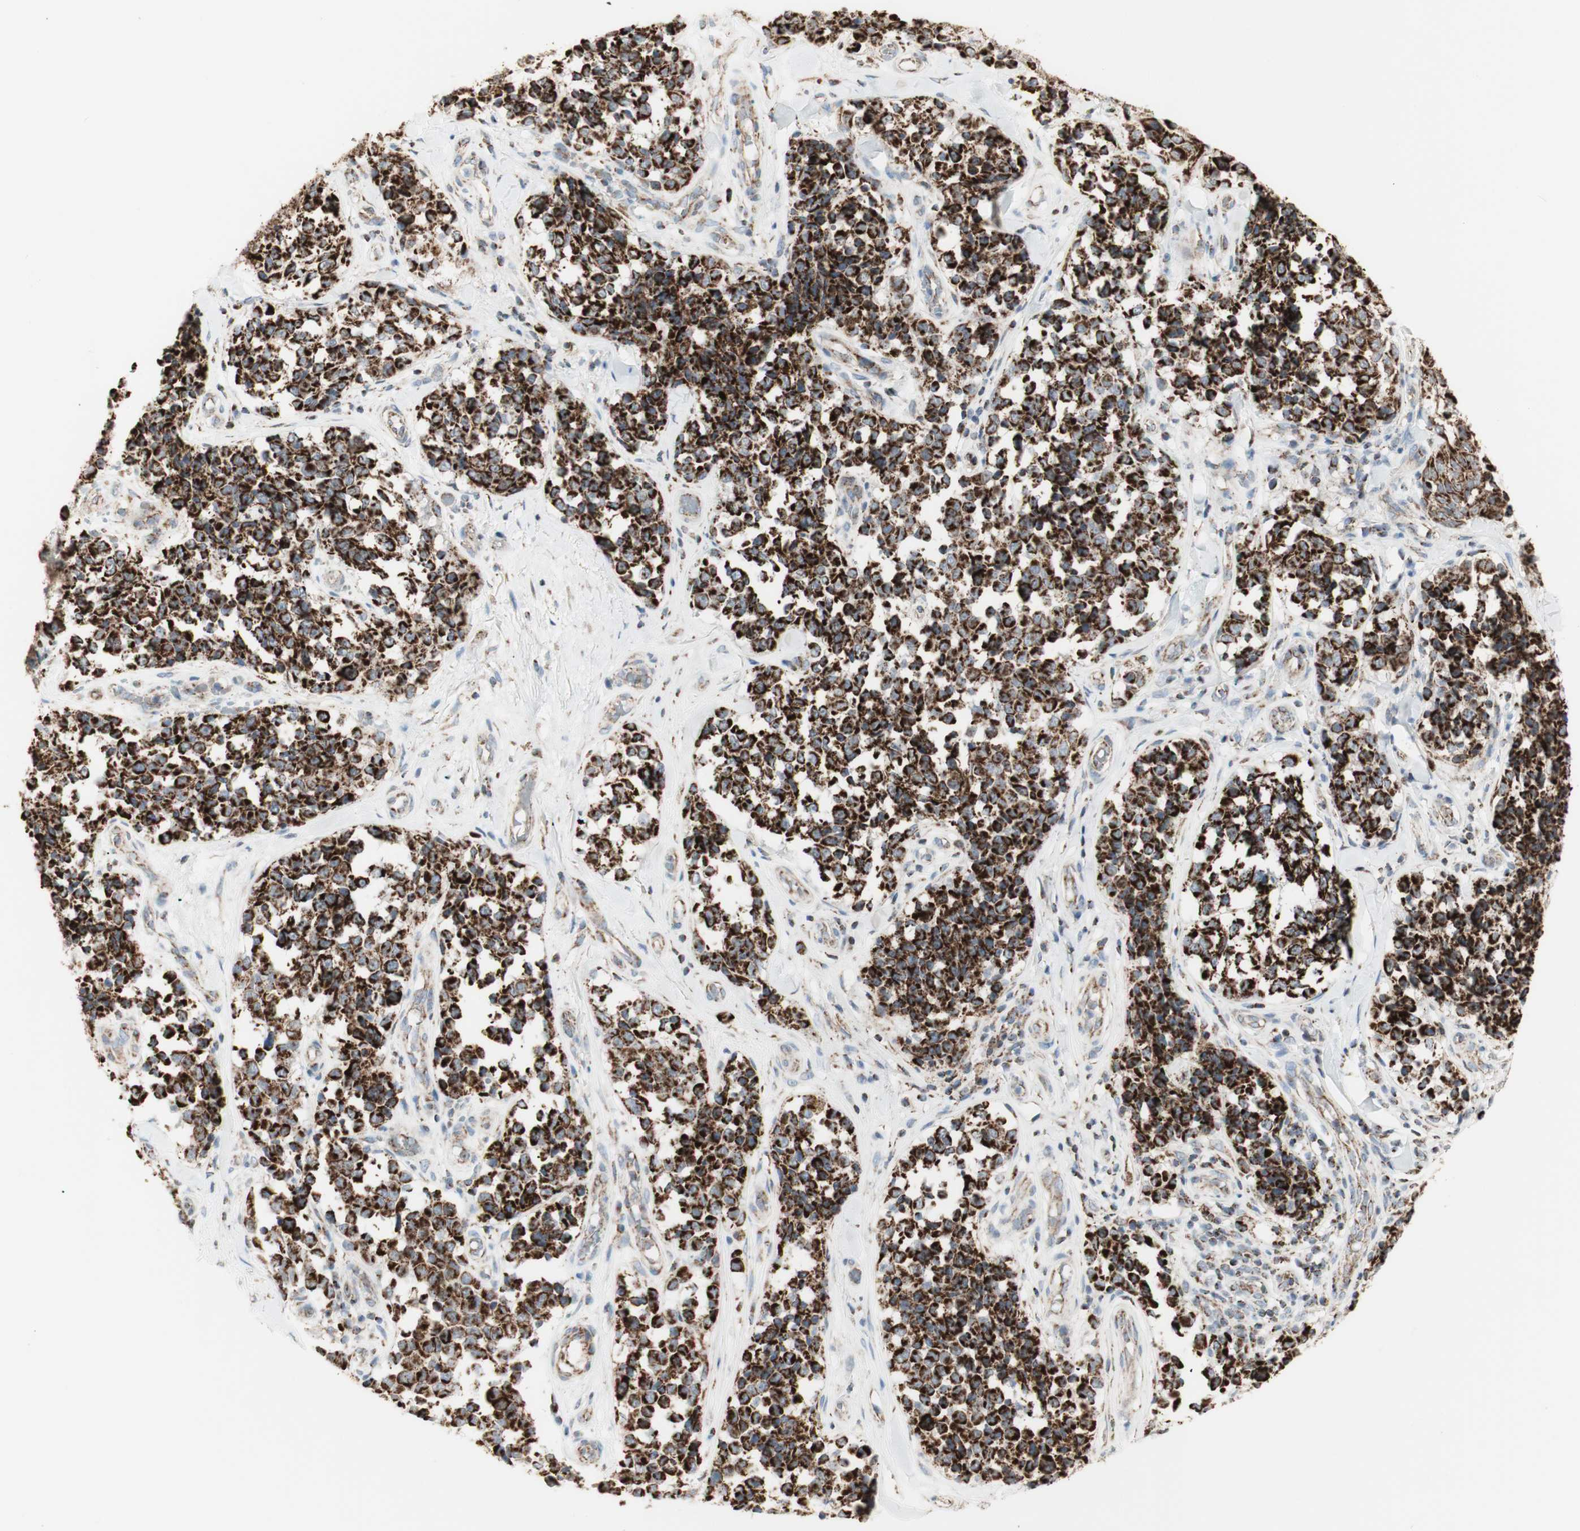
{"staining": {"intensity": "strong", "quantity": ">75%", "location": "cytoplasmic/membranous"}, "tissue": "melanoma", "cell_type": "Tumor cells", "image_type": "cancer", "snomed": [{"axis": "morphology", "description": "Malignant melanoma, NOS"}, {"axis": "topography", "description": "Skin"}], "caption": "High-magnification brightfield microscopy of malignant melanoma stained with DAB (brown) and counterstained with hematoxylin (blue). tumor cells exhibit strong cytoplasmic/membranous expression is identified in approximately>75% of cells.", "gene": "LETM1", "patient": {"sex": "female", "age": 64}}